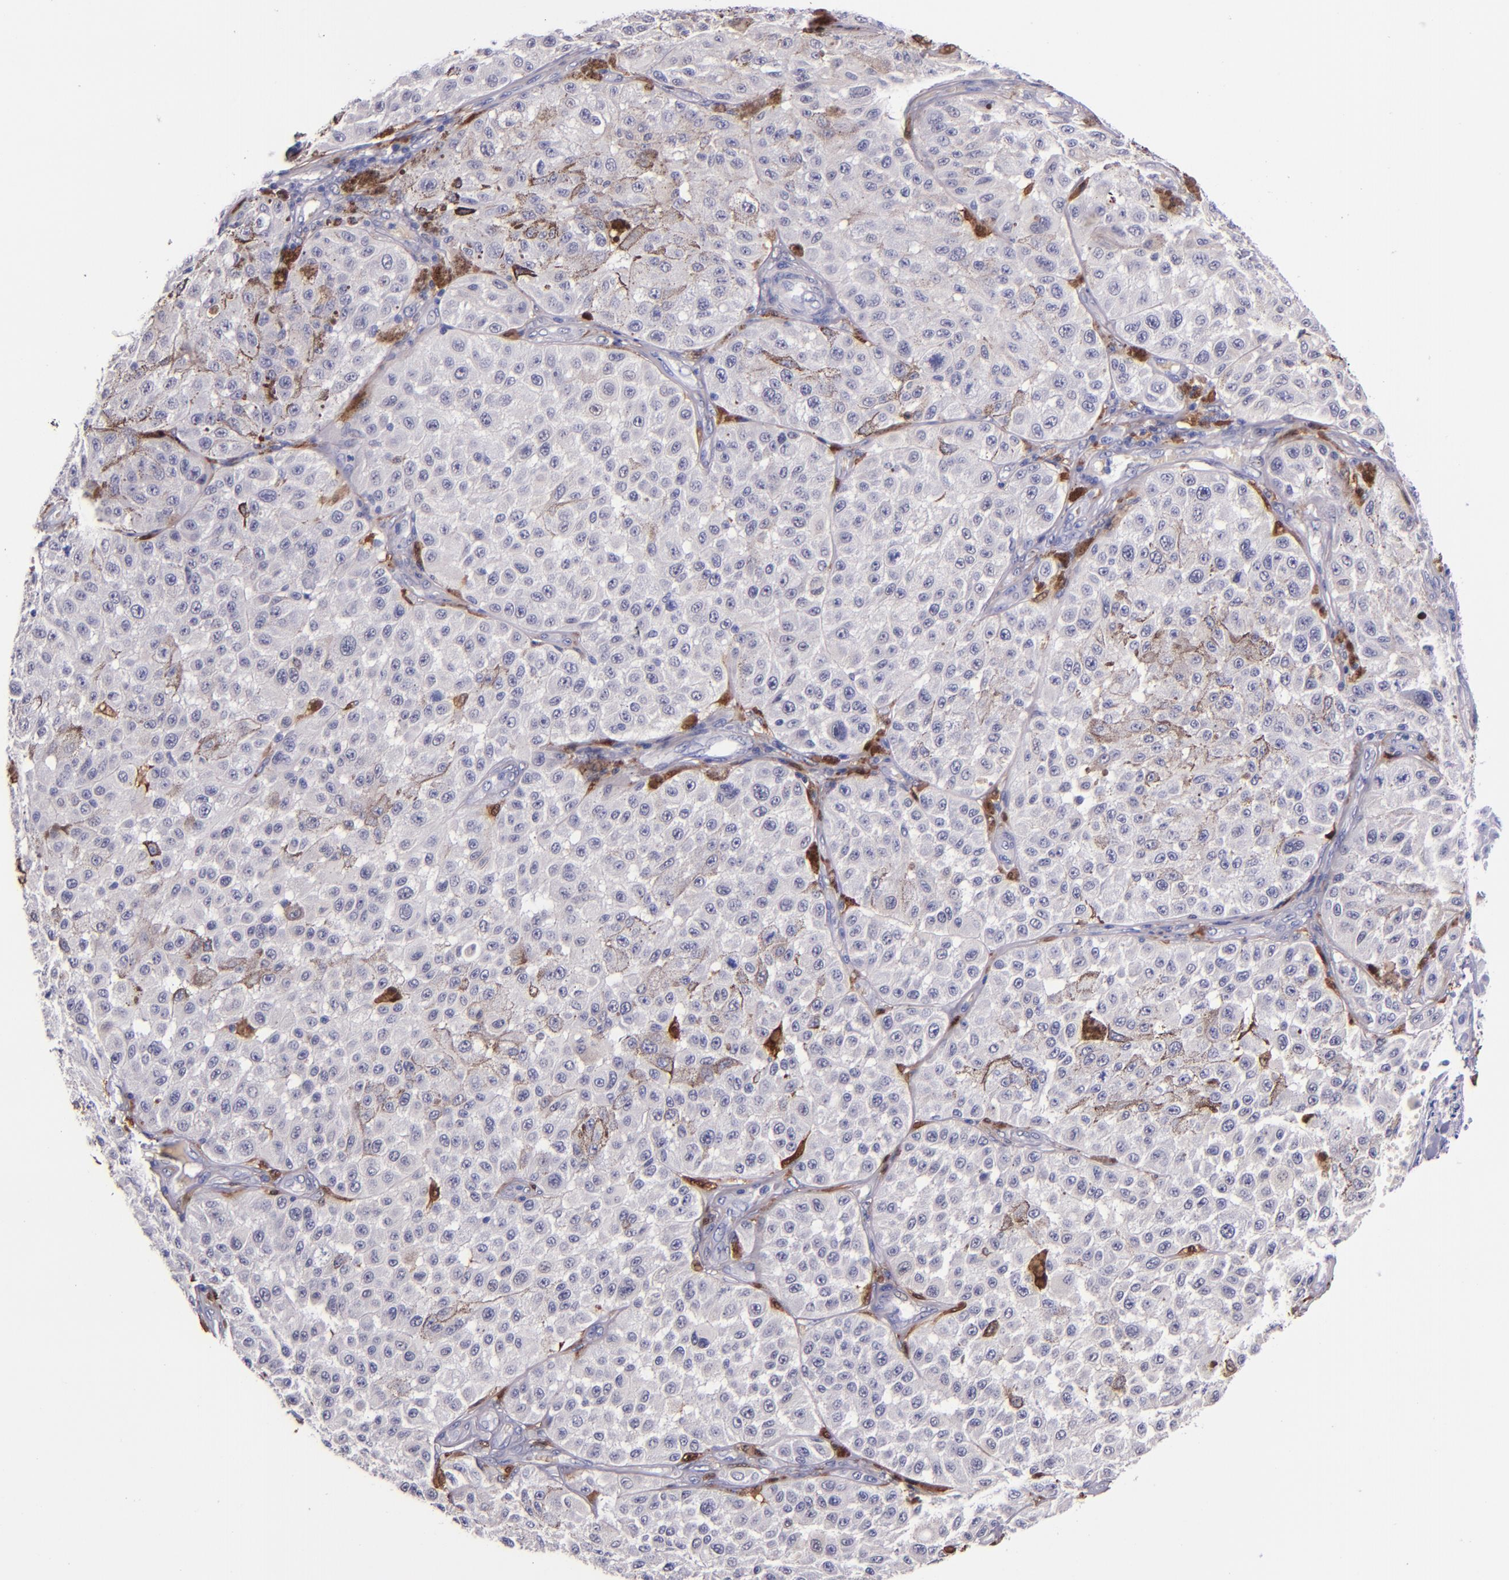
{"staining": {"intensity": "negative", "quantity": "none", "location": "none"}, "tissue": "melanoma", "cell_type": "Tumor cells", "image_type": "cancer", "snomed": [{"axis": "morphology", "description": "Malignant melanoma, NOS"}, {"axis": "topography", "description": "Skin"}], "caption": "Tumor cells are negative for brown protein staining in melanoma.", "gene": "F13A1", "patient": {"sex": "female", "age": 64}}